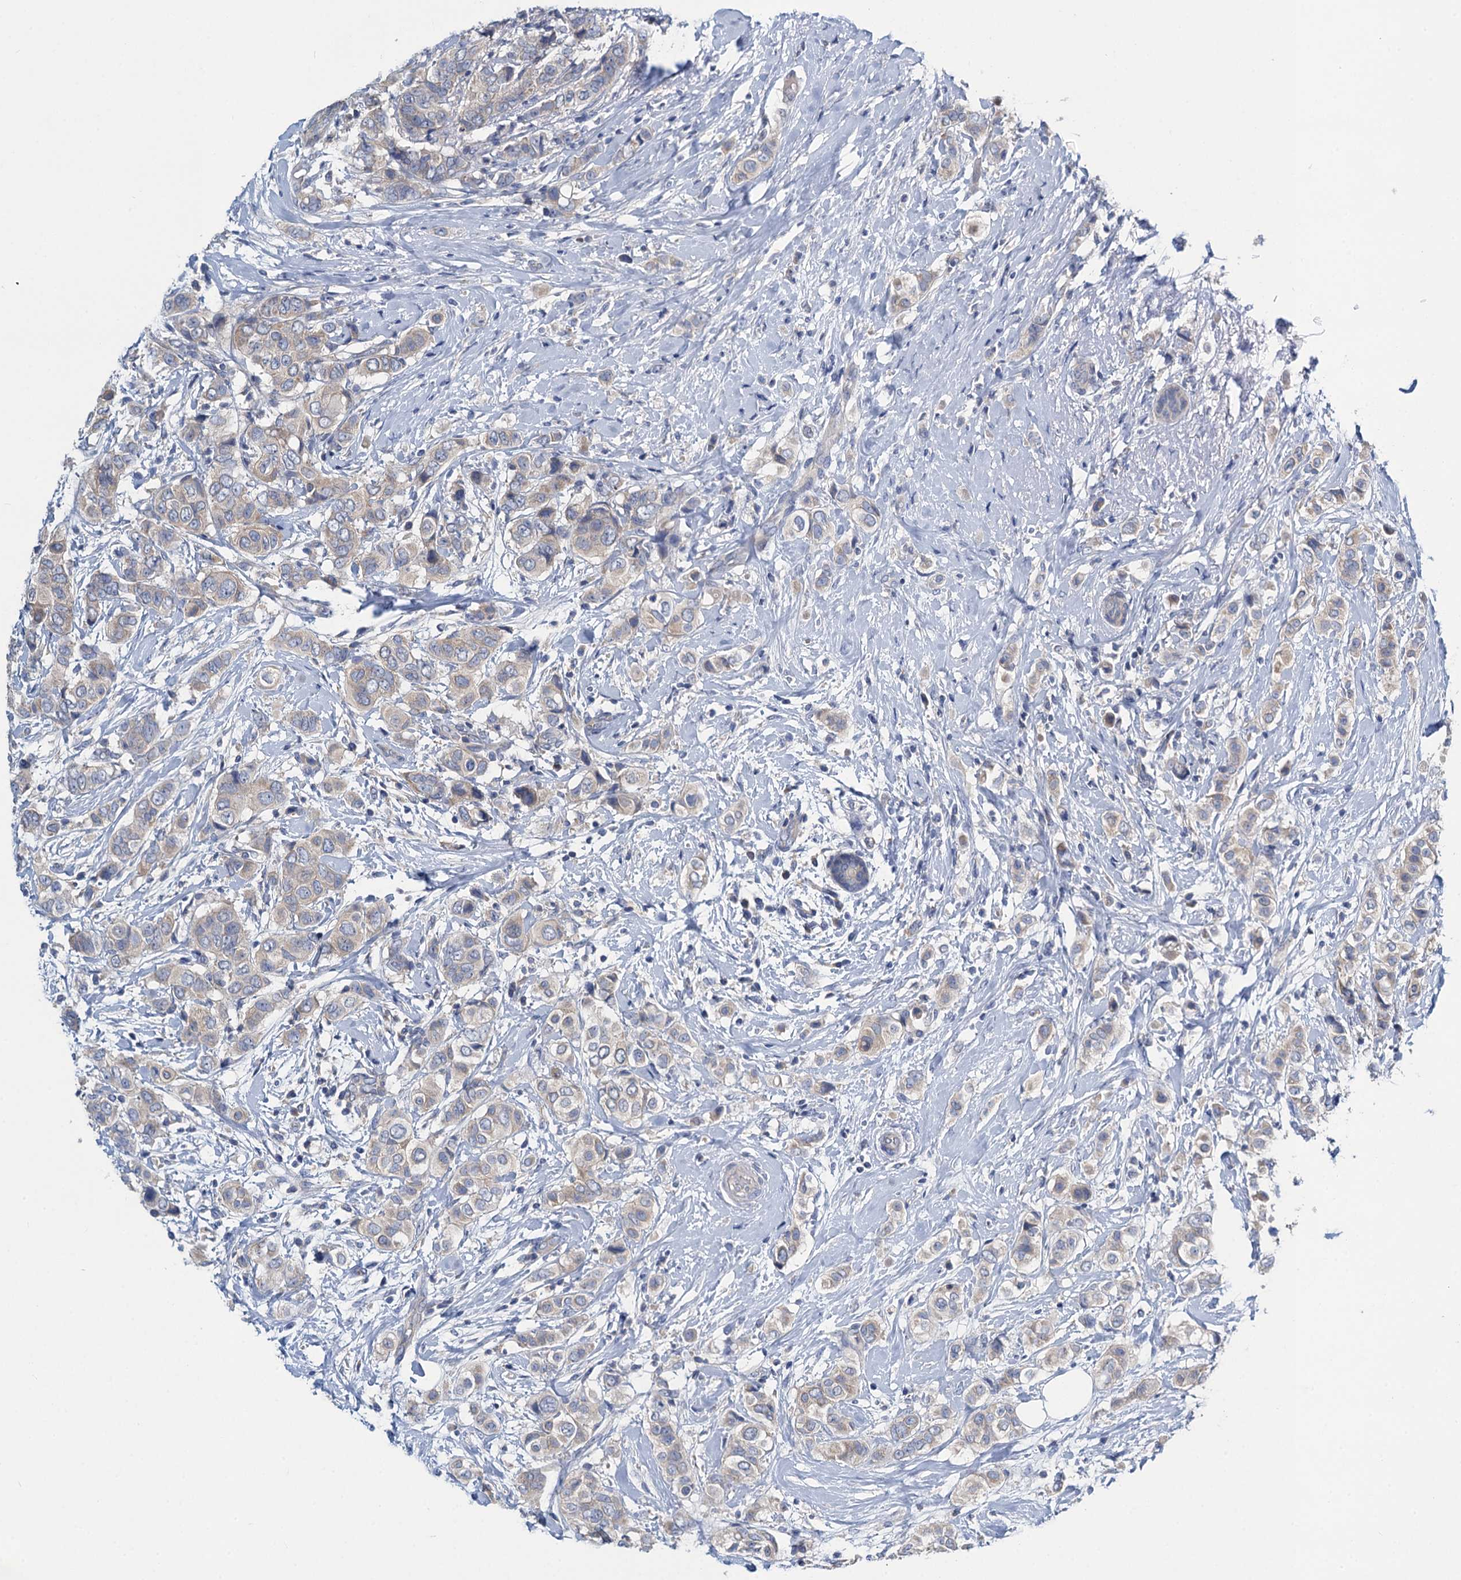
{"staining": {"intensity": "weak", "quantity": "25%-75%", "location": "cytoplasmic/membranous"}, "tissue": "breast cancer", "cell_type": "Tumor cells", "image_type": "cancer", "snomed": [{"axis": "morphology", "description": "Lobular carcinoma"}, {"axis": "topography", "description": "Breast"}], "caption": "A brown stain shows weak cytoplasmic/membranous staining of a protein in breast lobular carcinoma tumor cells. Using DAB (brown) and hematoxylin (blue) stains, captured at high magnification using brightfield microscopy.", "gene": "SNAP29", "patient": {"sex": "female", "age": 51}}